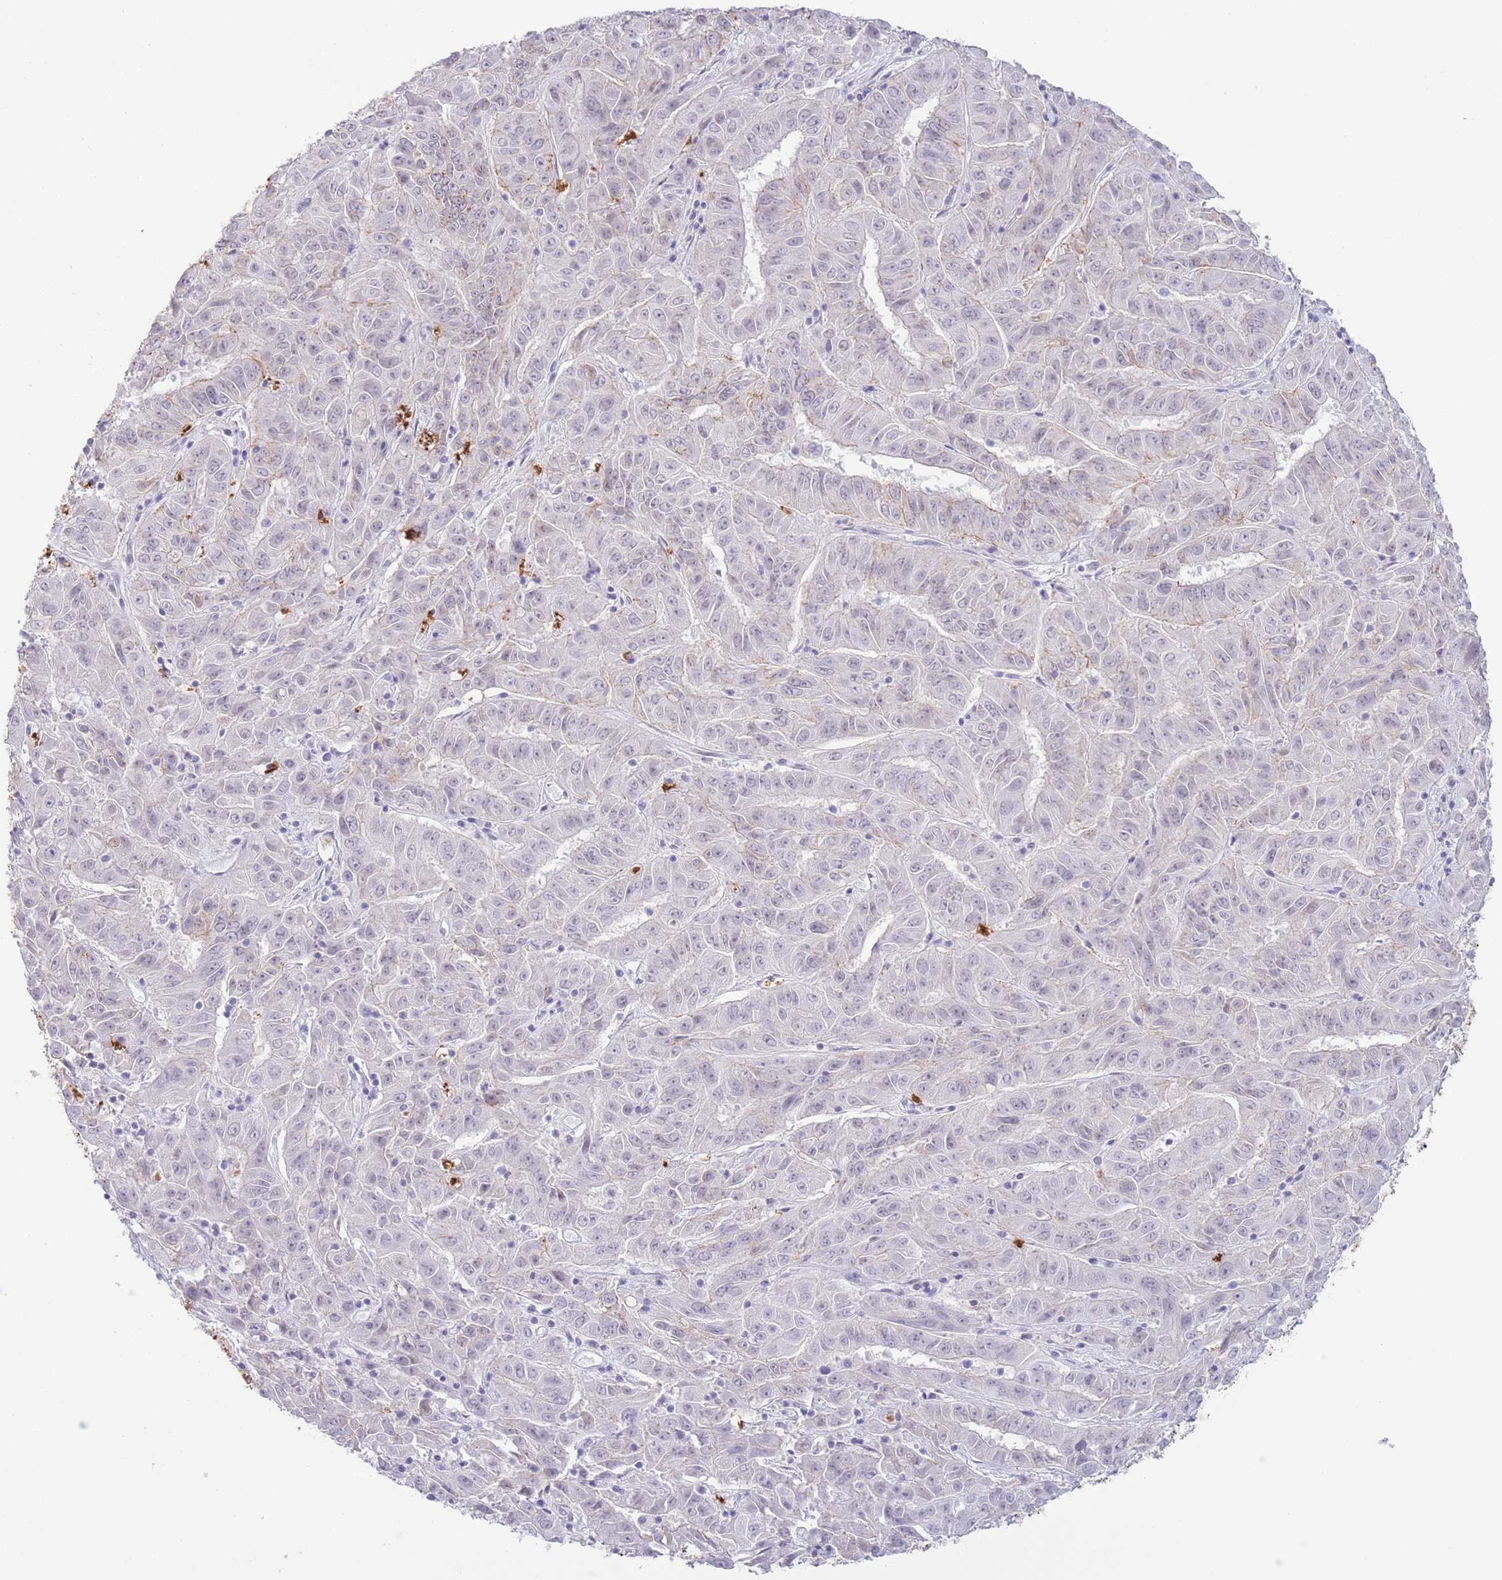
{"staining": {"intensity": "negative", "quantity": "none", "location": "none"}, "tissue": "pancreatic cancer", "cell_type": "Tumor cells", "image_type": "cancer", "snomed": [{"axis": "morphology", "description": "Adenocarcinoma, NOS"}, {"axis": "topography", "description": "Pancreas"}], "caption": "A photomicrograph of human adenocarcinoma (pancreatic) is negative for staining in tumor cells.", "gene": "LCLAT1", "patient": {"sex": "male", "age": 63}}